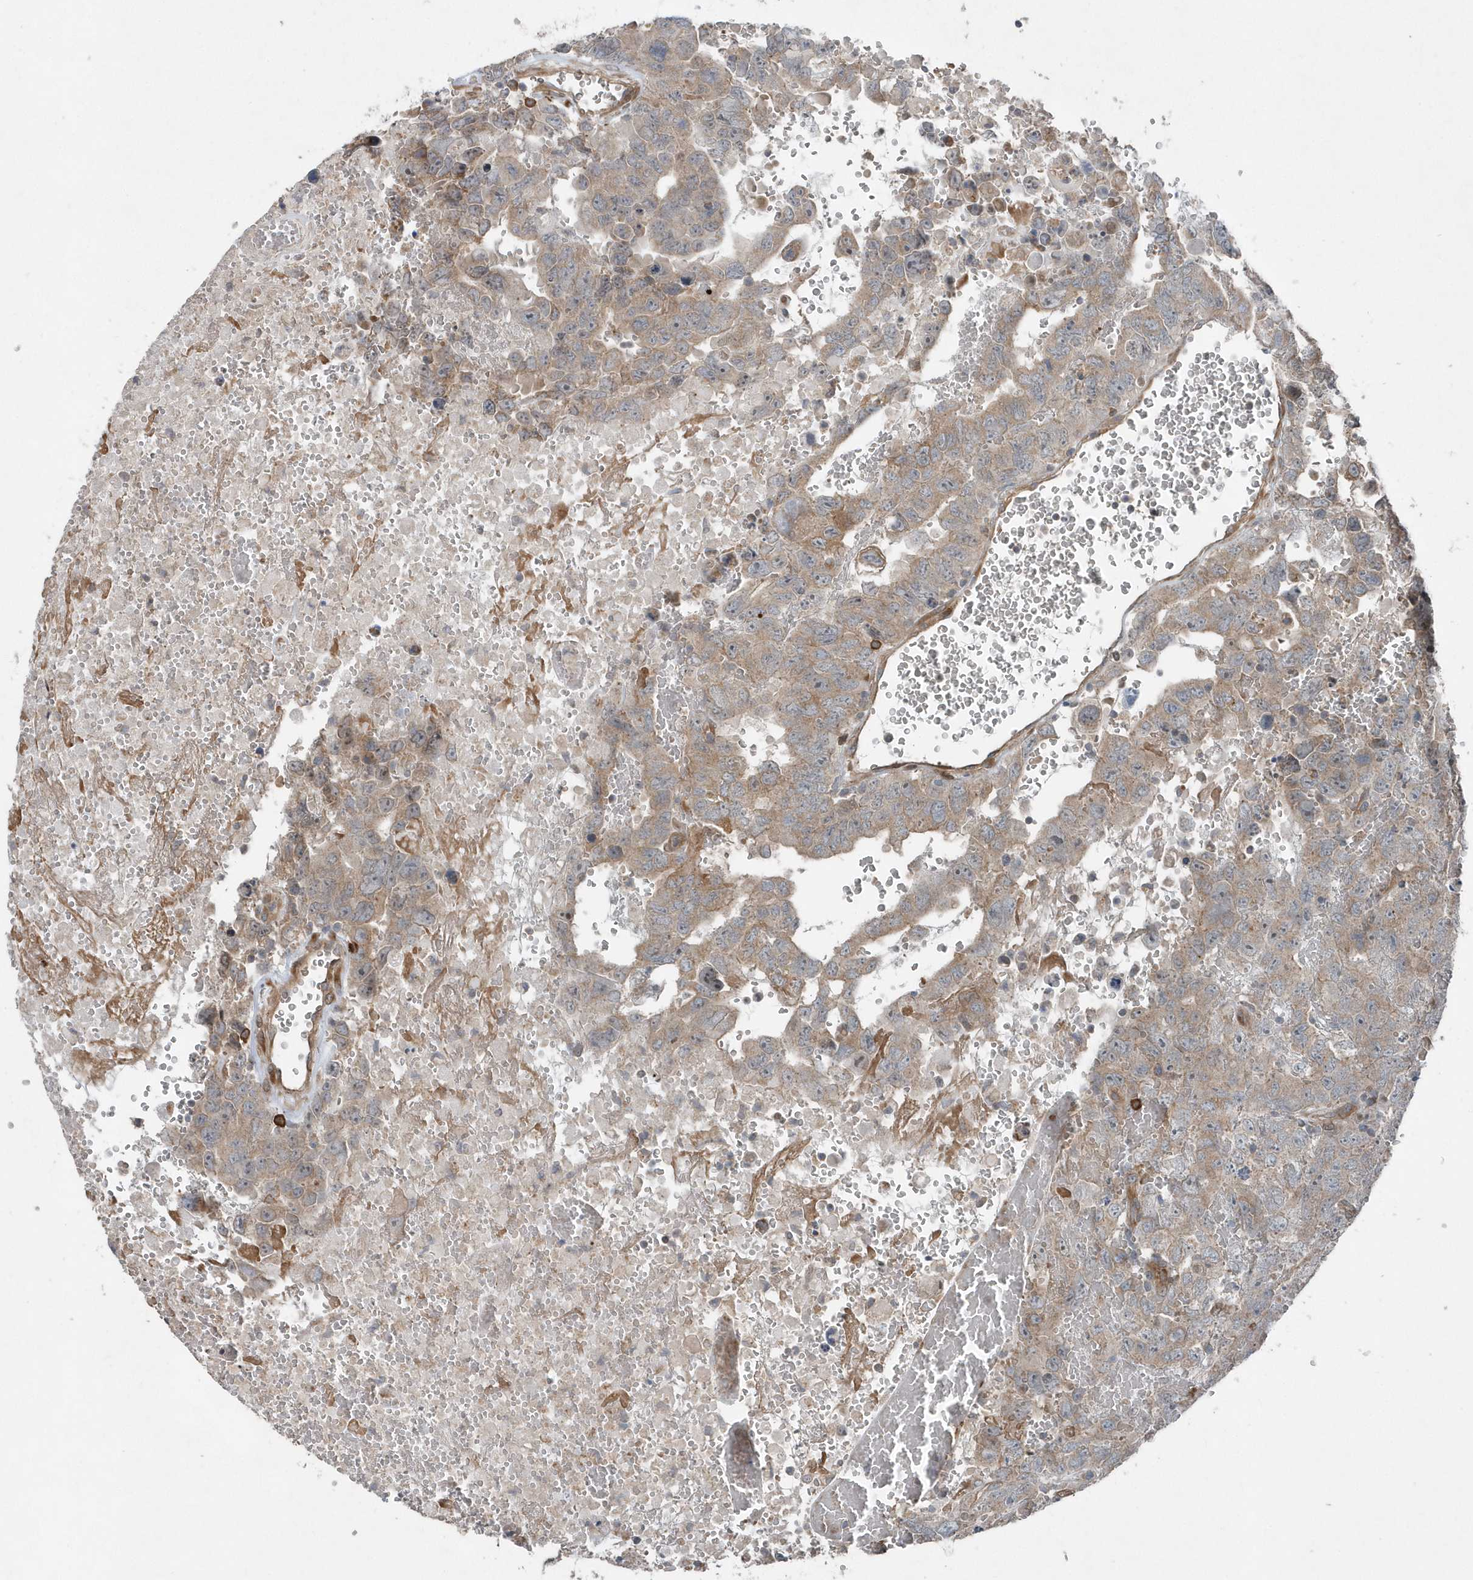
{"staining": {"intensity": "weak", "quantity": "25%-75%", "location": "cytoplasmic/membranous"}, "tissue": "testis cancer", "cell_type": "Tumor cells", "image_type": "cancer", "snomed": [{"axis": "morphology", "description": "Carcinoma, Embryonal, NOS"}, {"axis": "topography", "description": "Testis"}], "caption": "A brown stain highlights weak cytoplasmic/membranous staining of a protein in testis embryonal carcinoma tumor cells.", "gene": "MCC", "patient": {"sex": "male", "age": 45}}